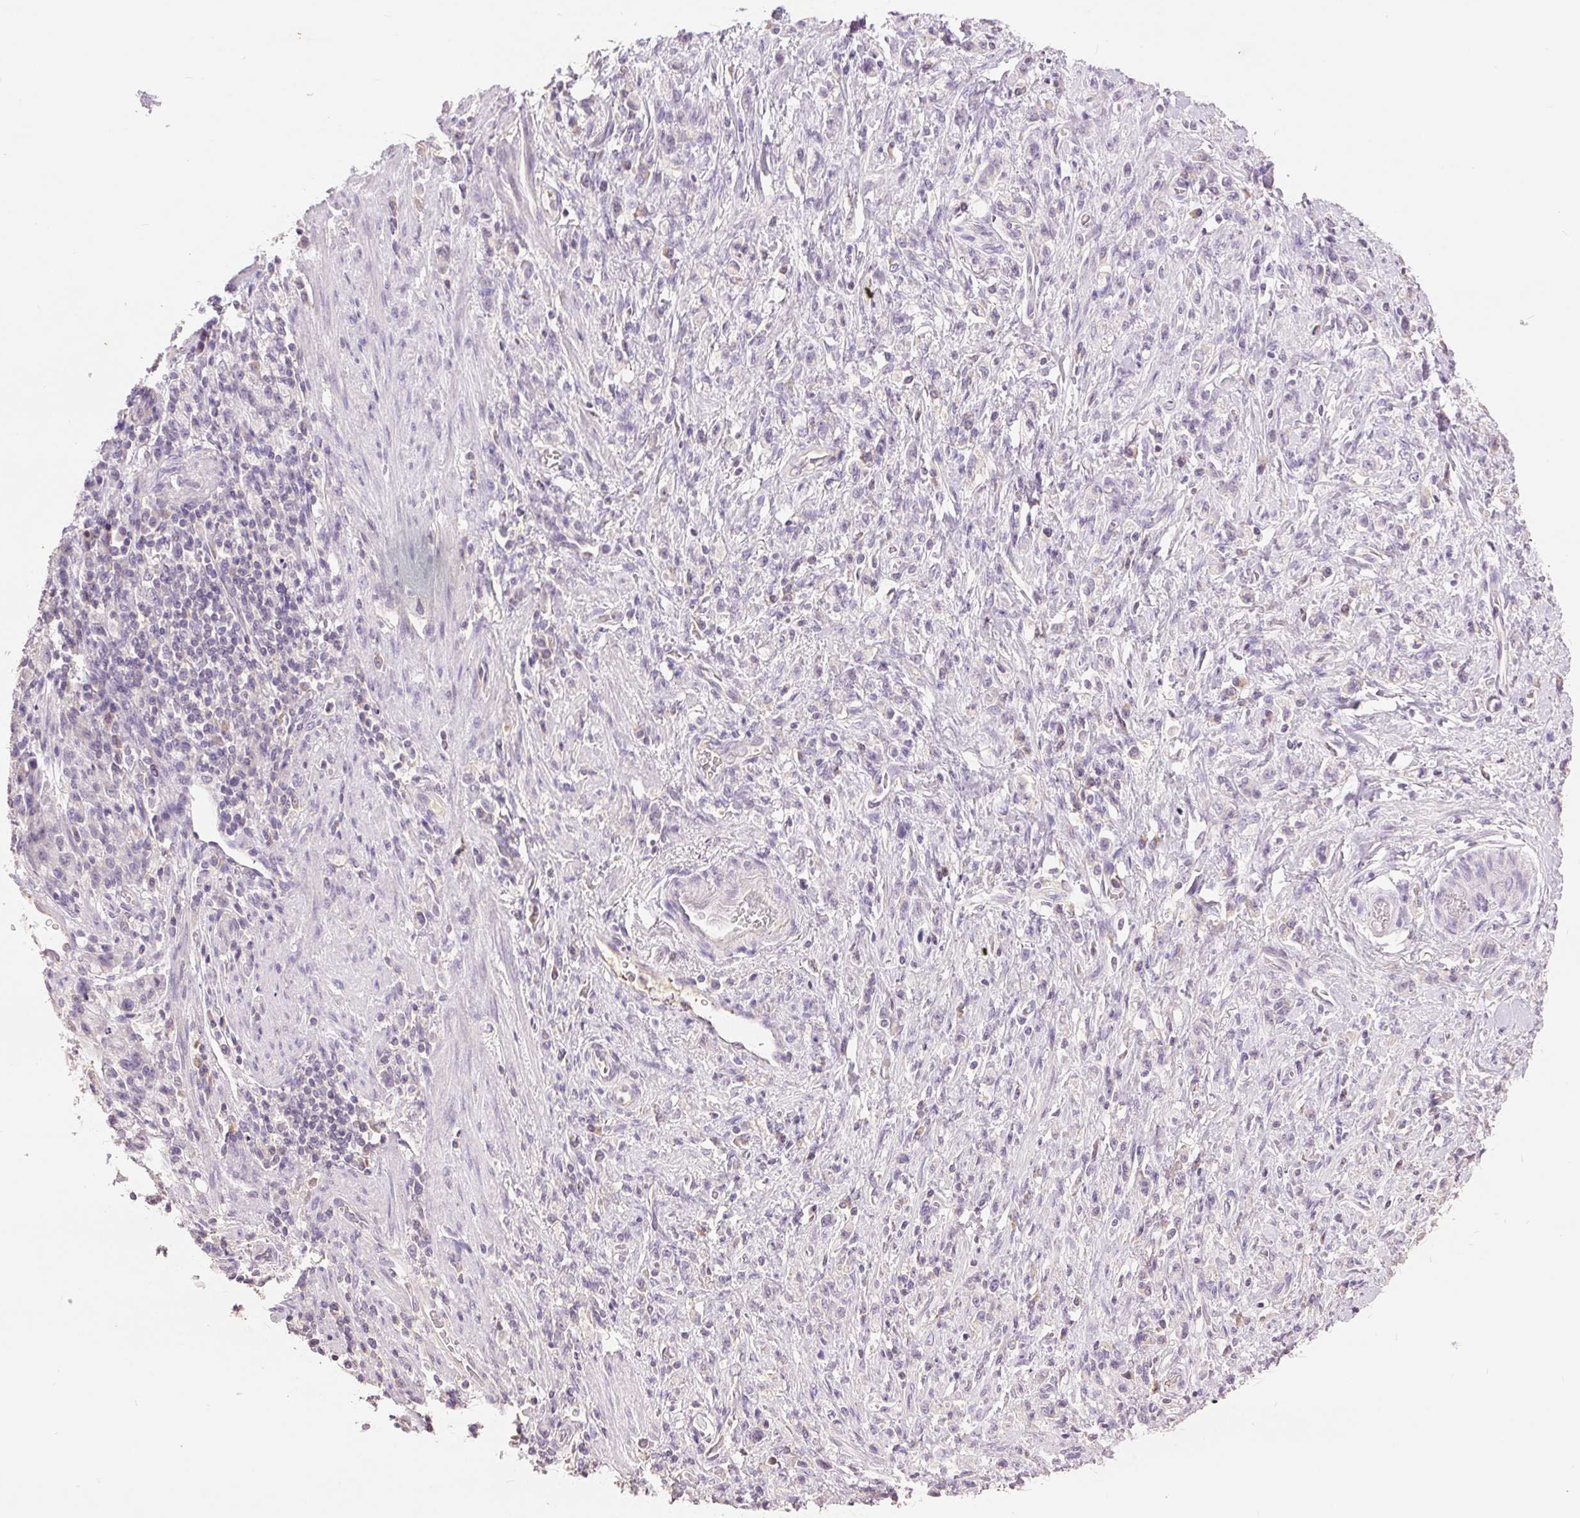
{"staining": {"intensity": "negative", "quantity": "none", "location": "none"}, "tissue": "stomach cancer", "cell_type": "Tumor cells", "image_type": "cancer", "snomed": [{"axis": "morphology", "description": "Adenocarcinoma, NOS"}, {"axis": "topography", "description": "Stomach"}], "caption": "Immunohistochemical staining of adenocarcinoma (stomach) shows no significant positivity in tumor cells.", "gene": "FXYD4", "patient": {"sex": "male", "age": 77}}